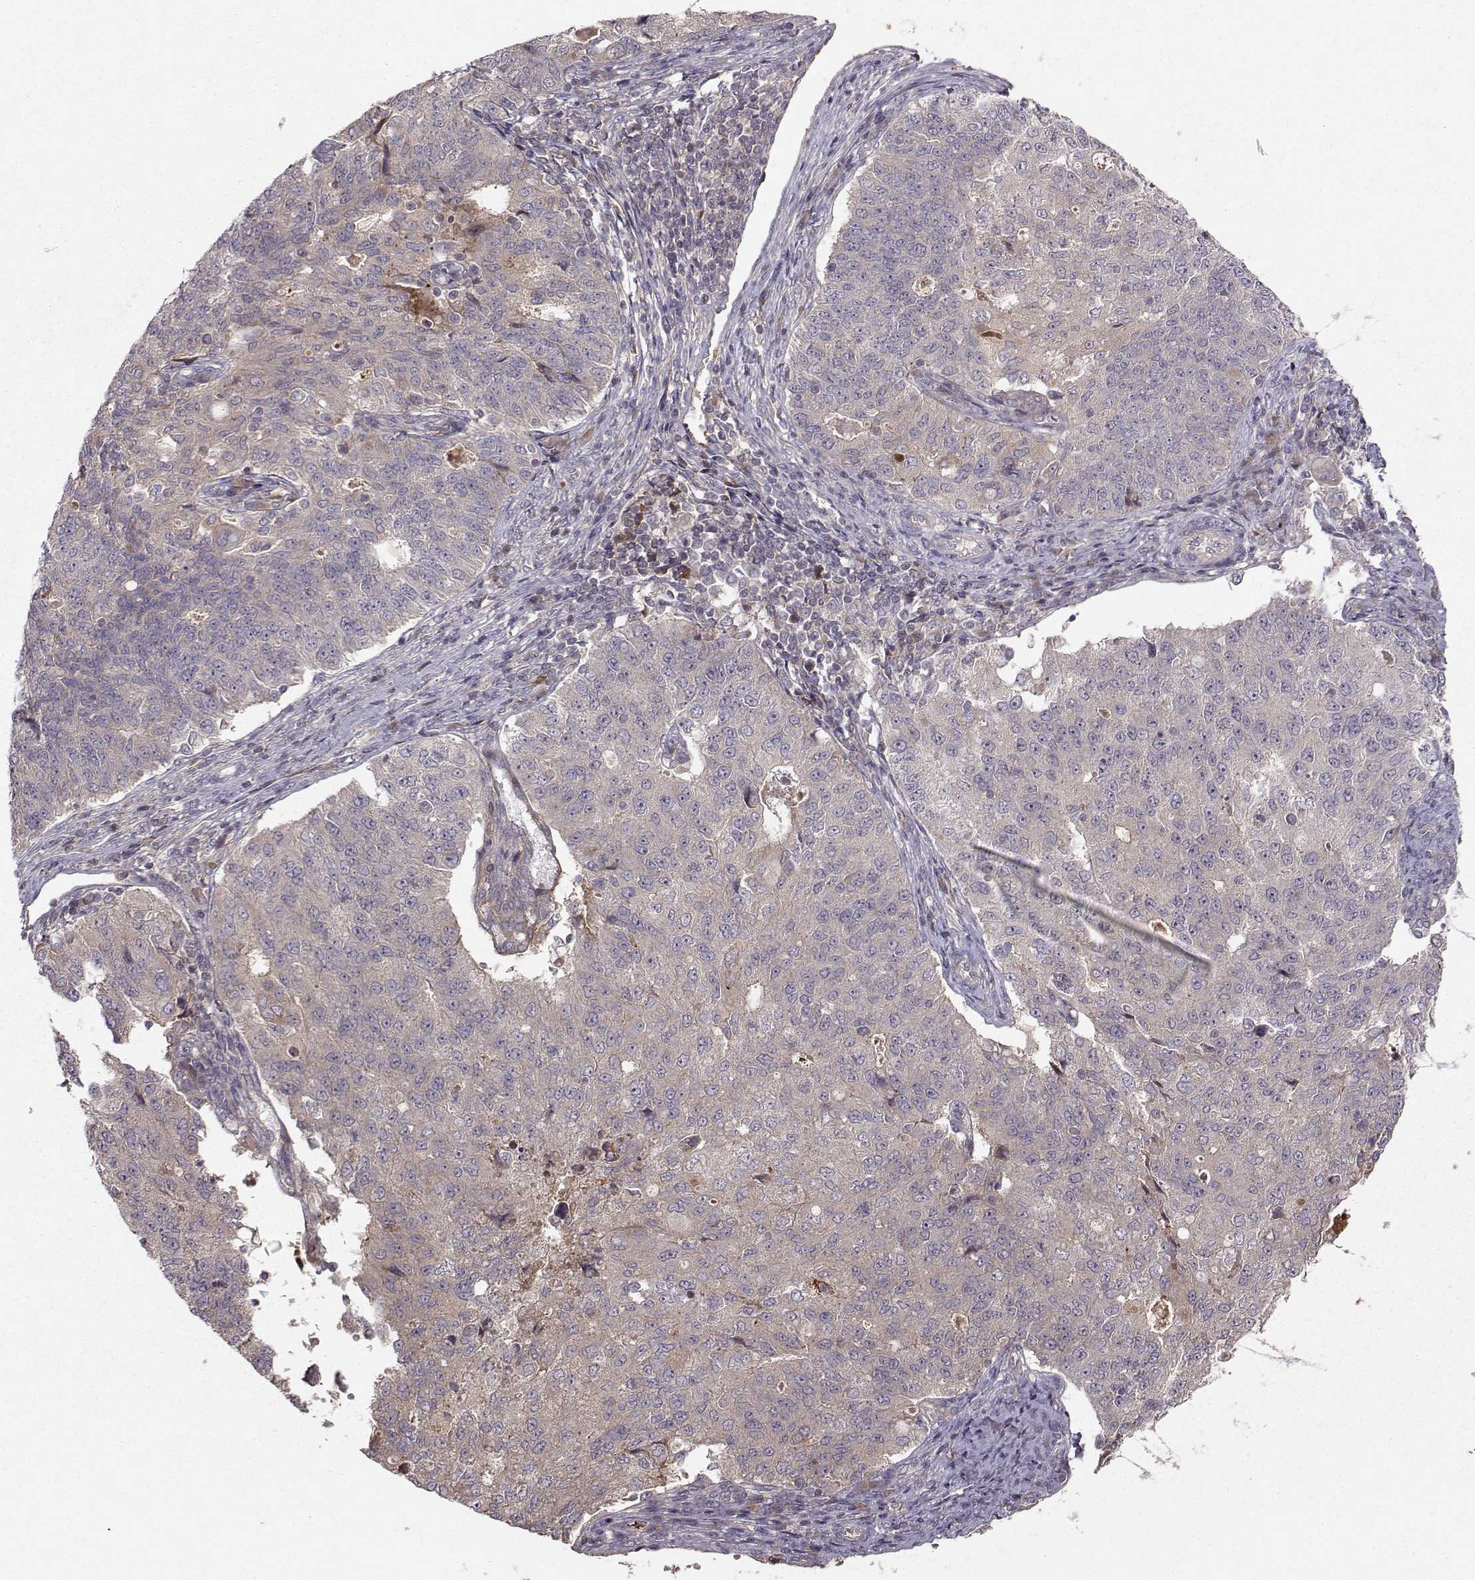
{"staining": {"intensity": "weak", "quantity": "<25%", "location": "cytoplasmic/membranous"}, "tissue": "endometrial cancer", "cell_type": "Tumor cells", "image_type": "cancer", "snomed": [{"axis": "morphology", "description": "Adenocarcinoma, NOS"}, {"axis": "topography", "description": "Endometrium"}], "caption": "Immunohistochemistry micrograph of neoplastic tissue: endometrial cancer (adenocarcinoma) stained with DAB shows no significant protein staining in tumor cells. (Stains: DAB IHC with hematoxylin counter stain, Microscopy: brightfield microscopy at high magnification).", "gene": "WNT6", "patient": {"sex": "female", "age": 43}}